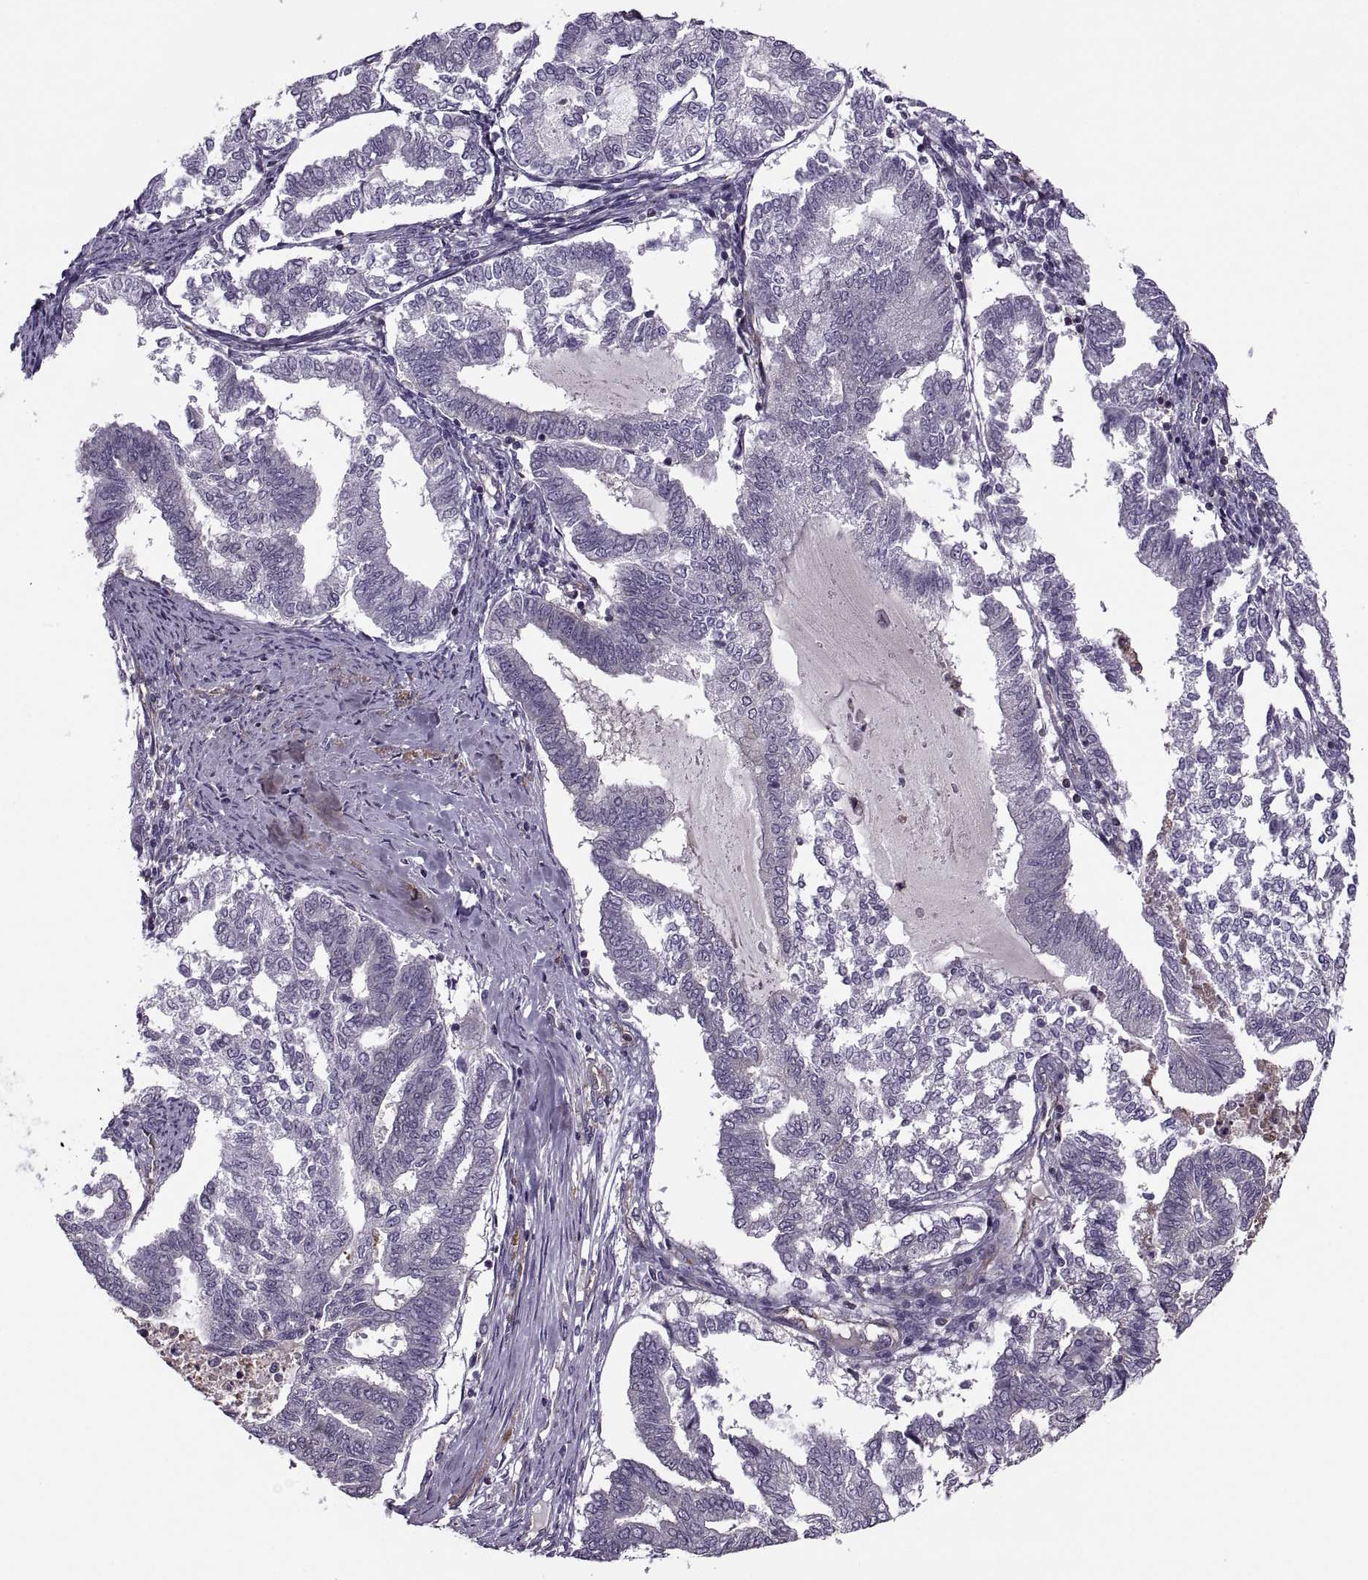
{"staining": {"intensity": "negative", "quantity": "none", "location": "none"}, "tissue": "endometrial cancer", "cell_type": "Tumor cells", "image_type": "cancer", "snomed": [{"axis": "morphology", "description": "Adenocarcinoma, NOS"}, {"axis": "topography", "description": "Endometrium"}], "caption": "The image exhibits no staining of tumor cells in endometrial adenocarcinoma. (DAB IHC with hematoxylin counter stain).", "gene": "SLC2A3", "patient": {"sex": "female", "age": 79}}